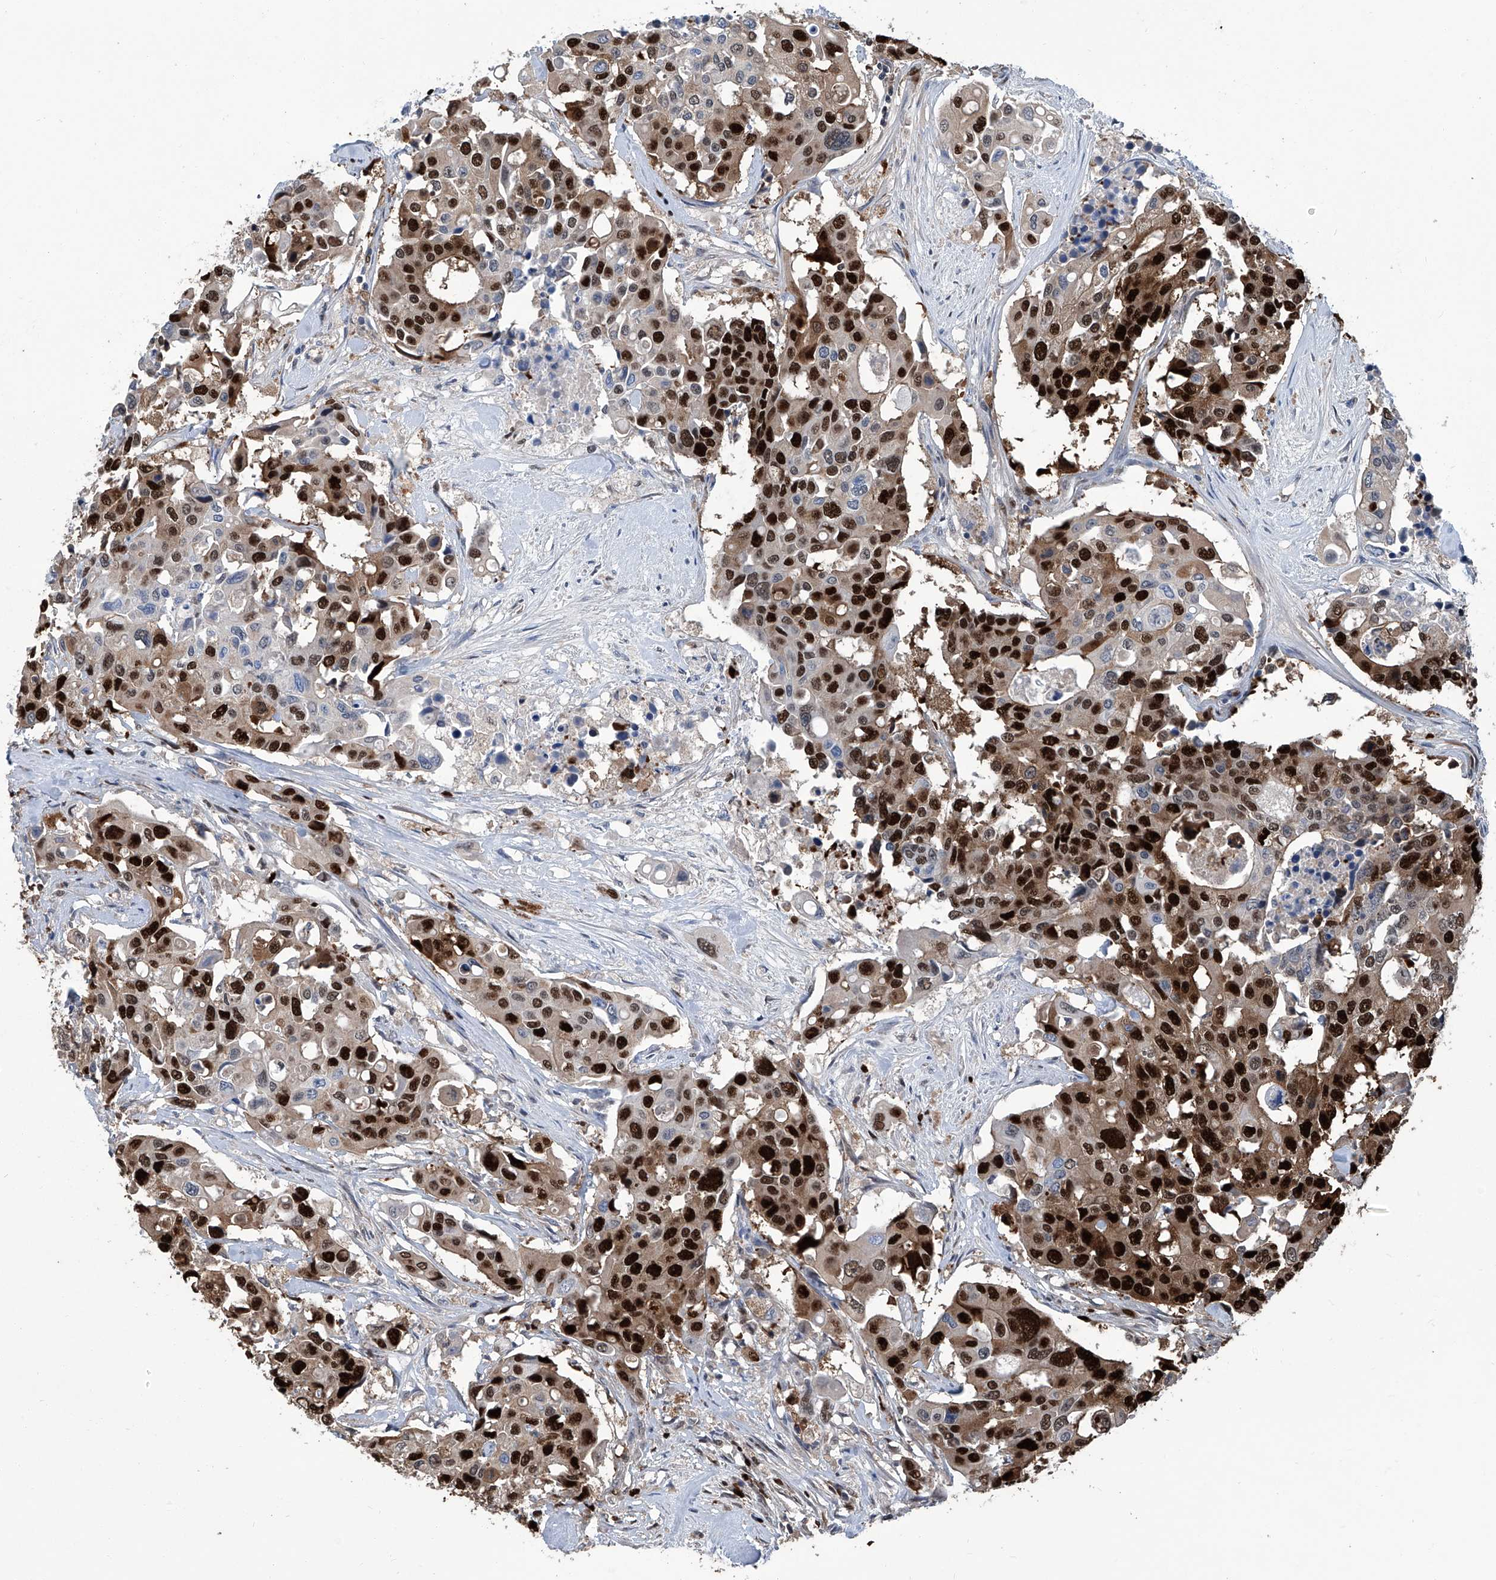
{"staining": {"intensity": "strong", "quantity": ">75%", "location": "nuclear"}, "tissue": "colorectal cancer", "cell_type": "Tumor cells", "image_type": "cancer", "snomed": [{"axis": "morphology", "description": "Adenocarcinoma, NOS"}, {"axis": "topography", "description": "Colon"}], "caption": "DAB (3,3'-diaminobenzidine) immunohistochemical staining of human colorectal adenocarcinoma displays strong nuclear protein expression in about >75% of tumor cells. The staining was performed using DAB (3,3'-diaminobenzidine), with brown indicating positive protein expression. Nuclei are stained blue with hematoxylin.", "gene": "PCNA", "patient": {"sex": "male", "age": 77}}